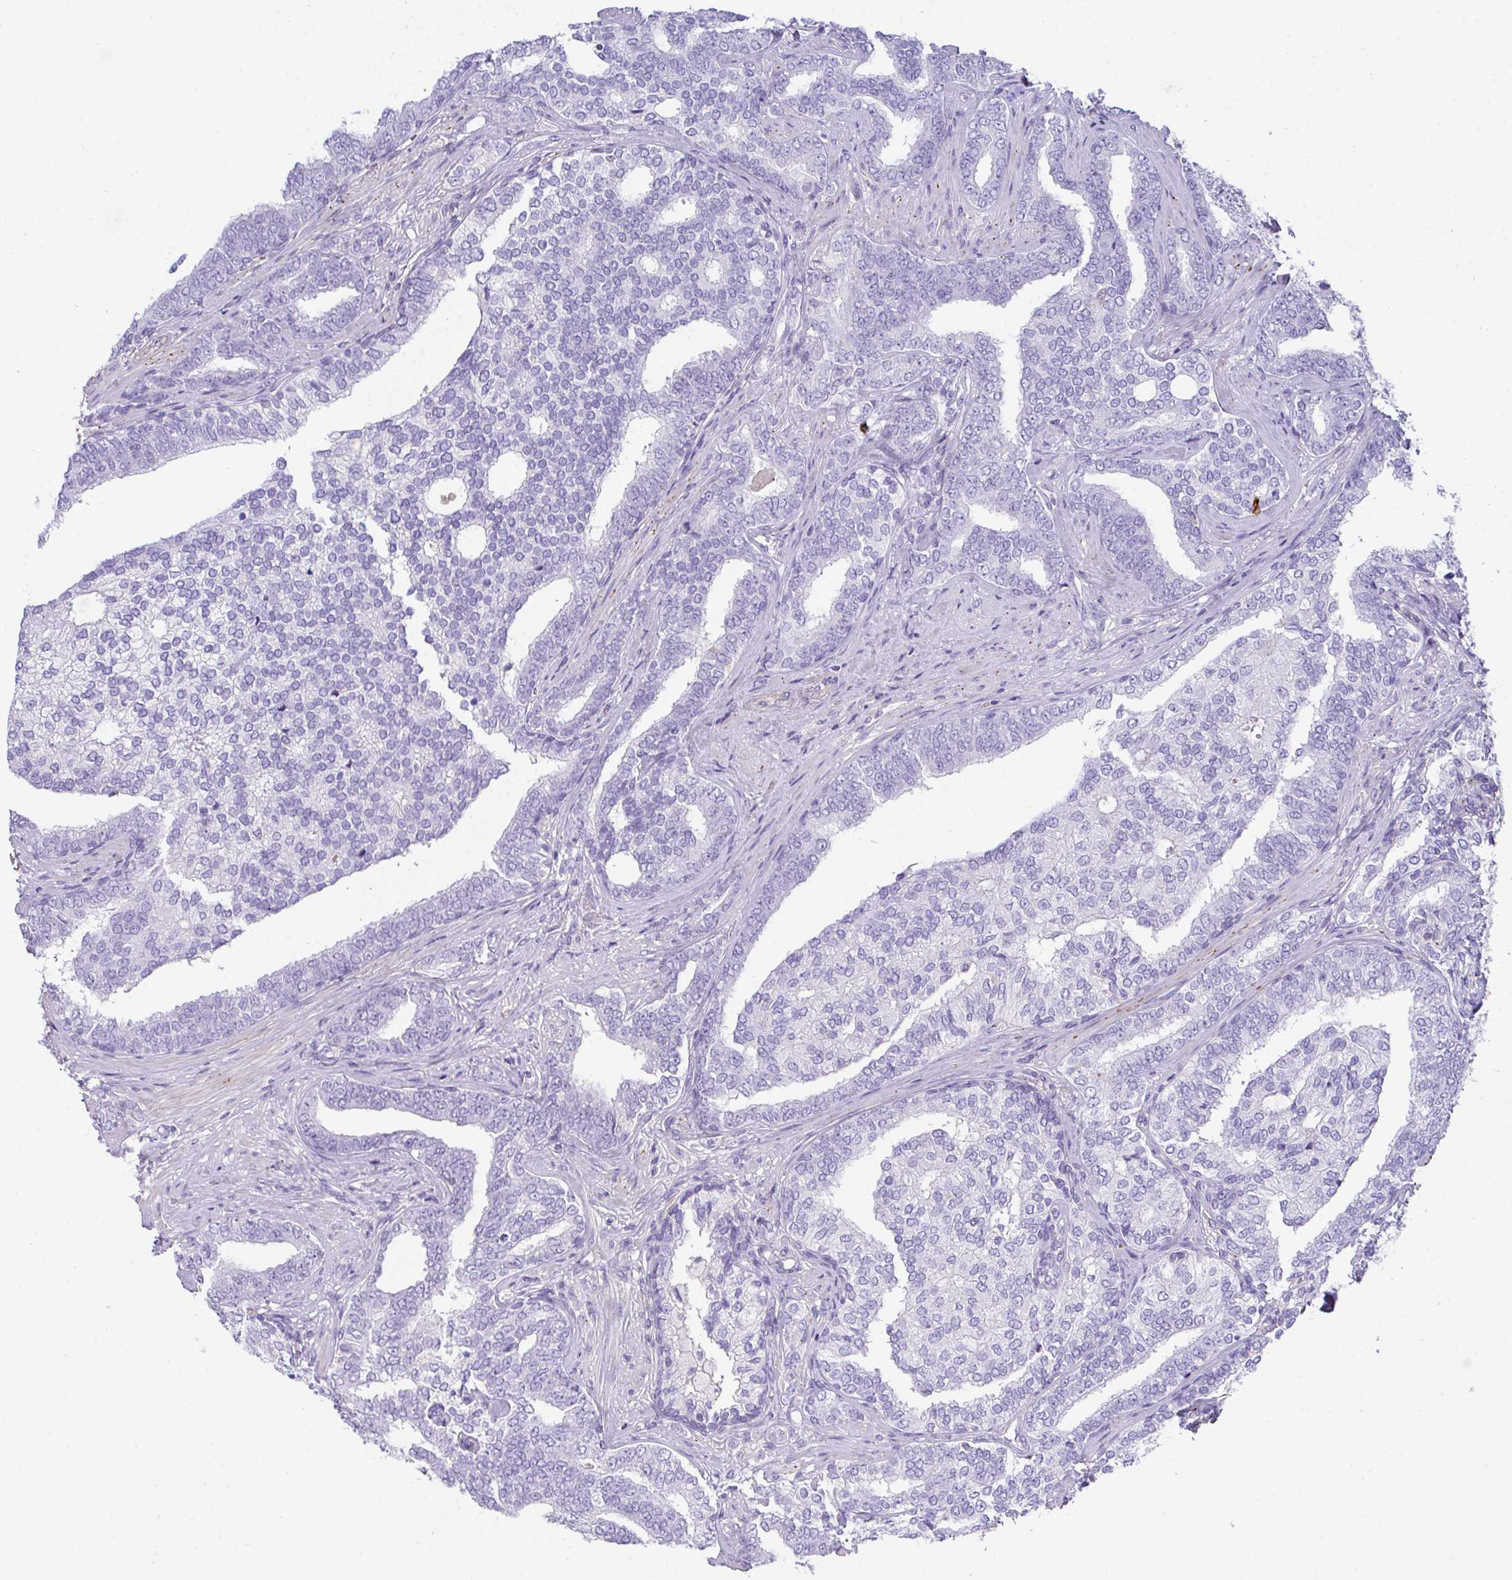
{"staining": {"intensity": "negative", "quantity": "none", "location": "none"}, "tissue": "prostate cancer", "cell_type": "Tumor cells", "image_type": "cancer", "snomed": [{"axis": "morphology", "description": "Adenocarcinoma, High grade"}, {"axis": "topography", "description": "Prostate"}], "caption": "Tumor cells show no significant positivity in high-grade adenocarcinoma (prostate).", "gene": "TNFAIP8", "patient": {"sex": "male", "age": 72}}